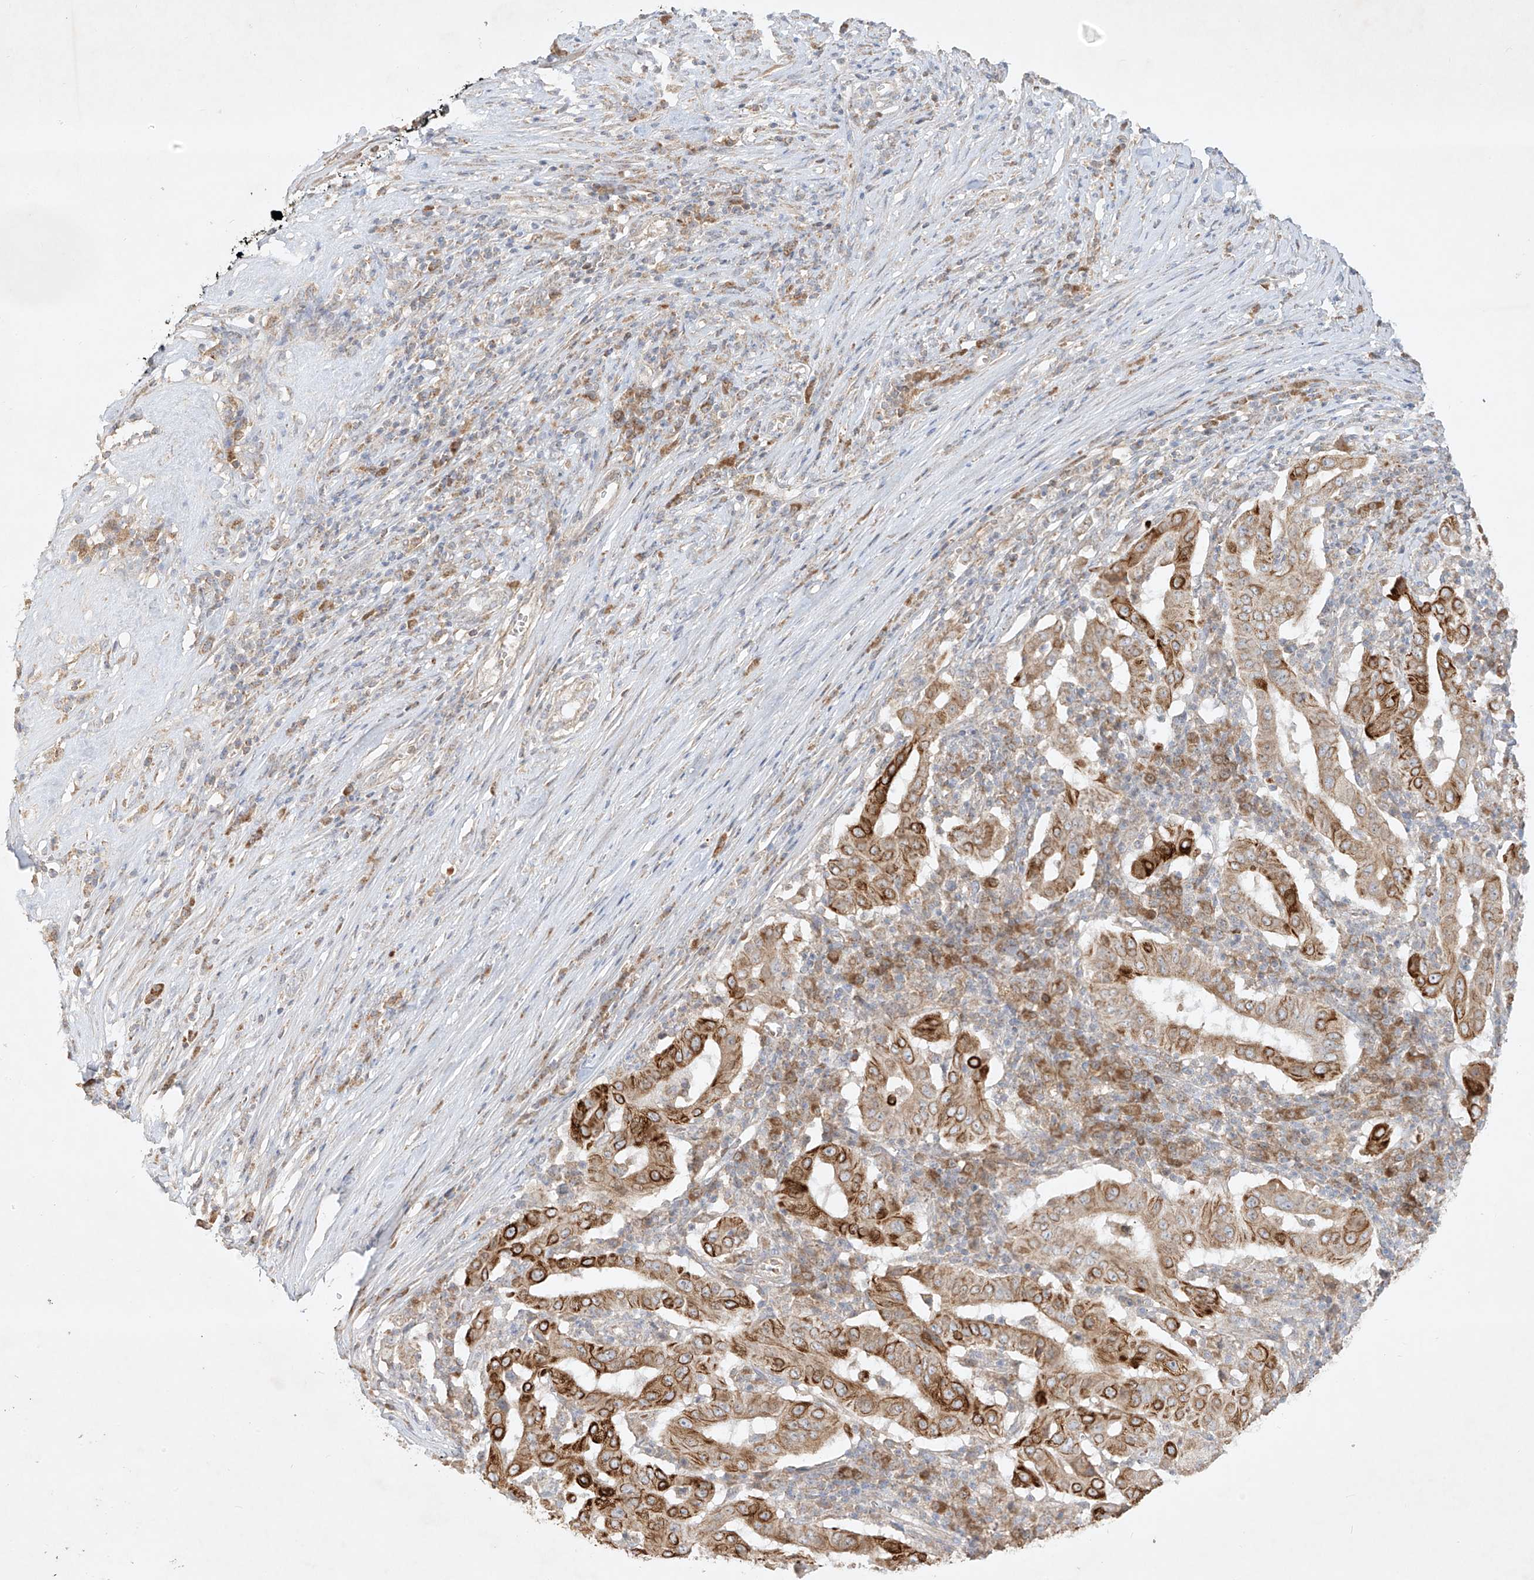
{"staining": {"intensity": "strong", "quantity": "25%-75%", "location": "cytoplasmic/membranous"}, "tissue": "pancreatic cancer", "cell_type": "Tumor cells", "image_type": "cancer", "snomed": [{"axis": "morphology", "description": "Adenocarcinoma, NOS"}, {"axis": "topography", "description": "Pancreas"}], "caption": "Immunohistochemistry (IHC) (DAB (3,3'-diaminobenzidine)) staining of human pancreatic cancer displays strong cytoplasmic/membranous protein expression in about 25%-75% of tumor cells.", "gene": "KPNA7", "patient": {"sex": "male", "age": 63}}